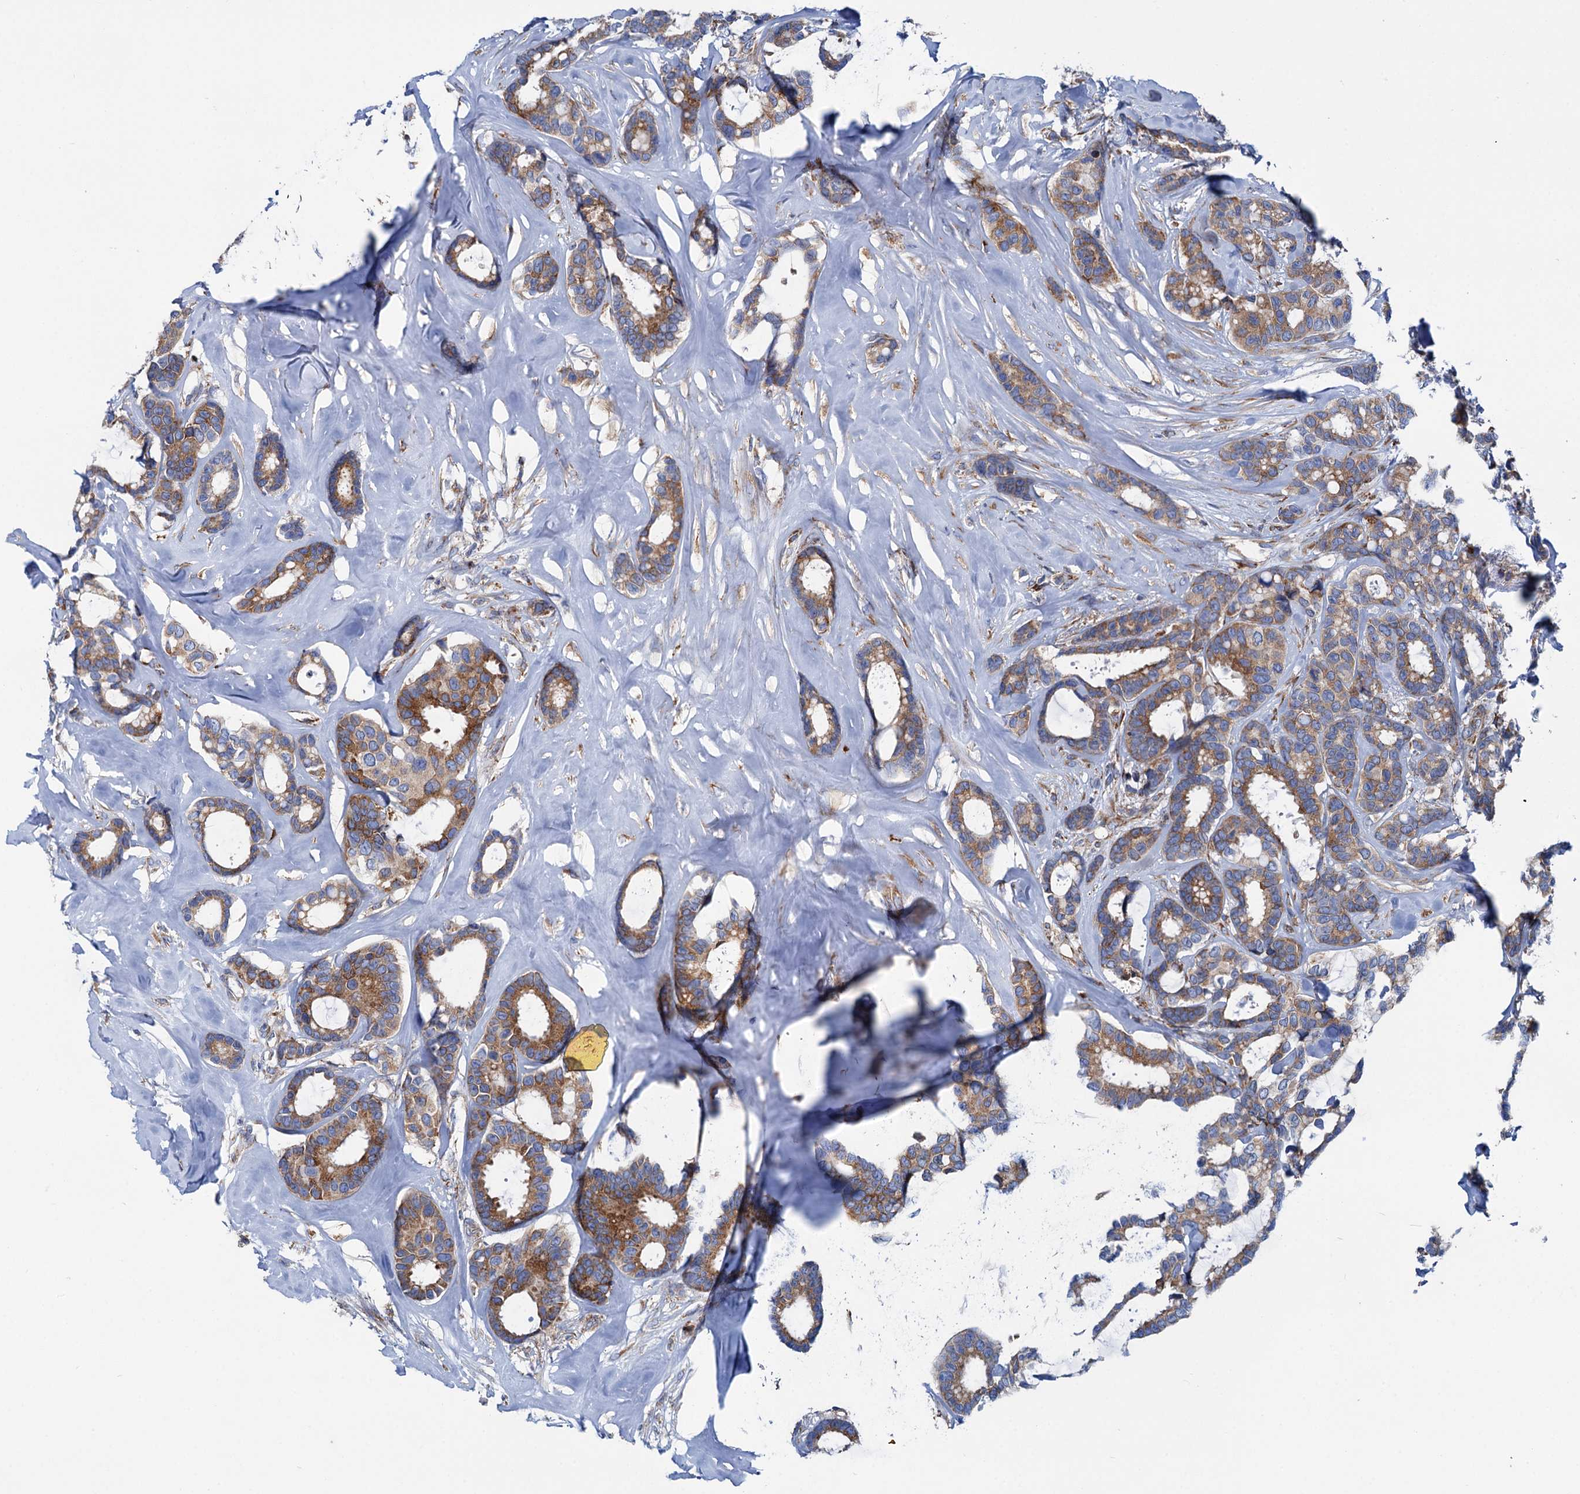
{"staining": {"intensity": "moderate", "quantity": ">75%", "location": "cytoplasmic/membranous"}, "tissue": "breast cancer", "cell_type": "Tumor cells", "image_type": "cancer", "snomed": [{"axis": "morphology", "description": "Duct carcinoma"}, {"axis": "topography", "description": "Breast"}], "caption": "There is medium levels of moderate cytoplasmic/membranous positivity in tumor cells of breast cancer (infiltrating ductal carcinoma), as demonstrated by immunohistochemical staining (brown color).", "gene": "SHE", "patient": {"sex": "female", "age": 87}}